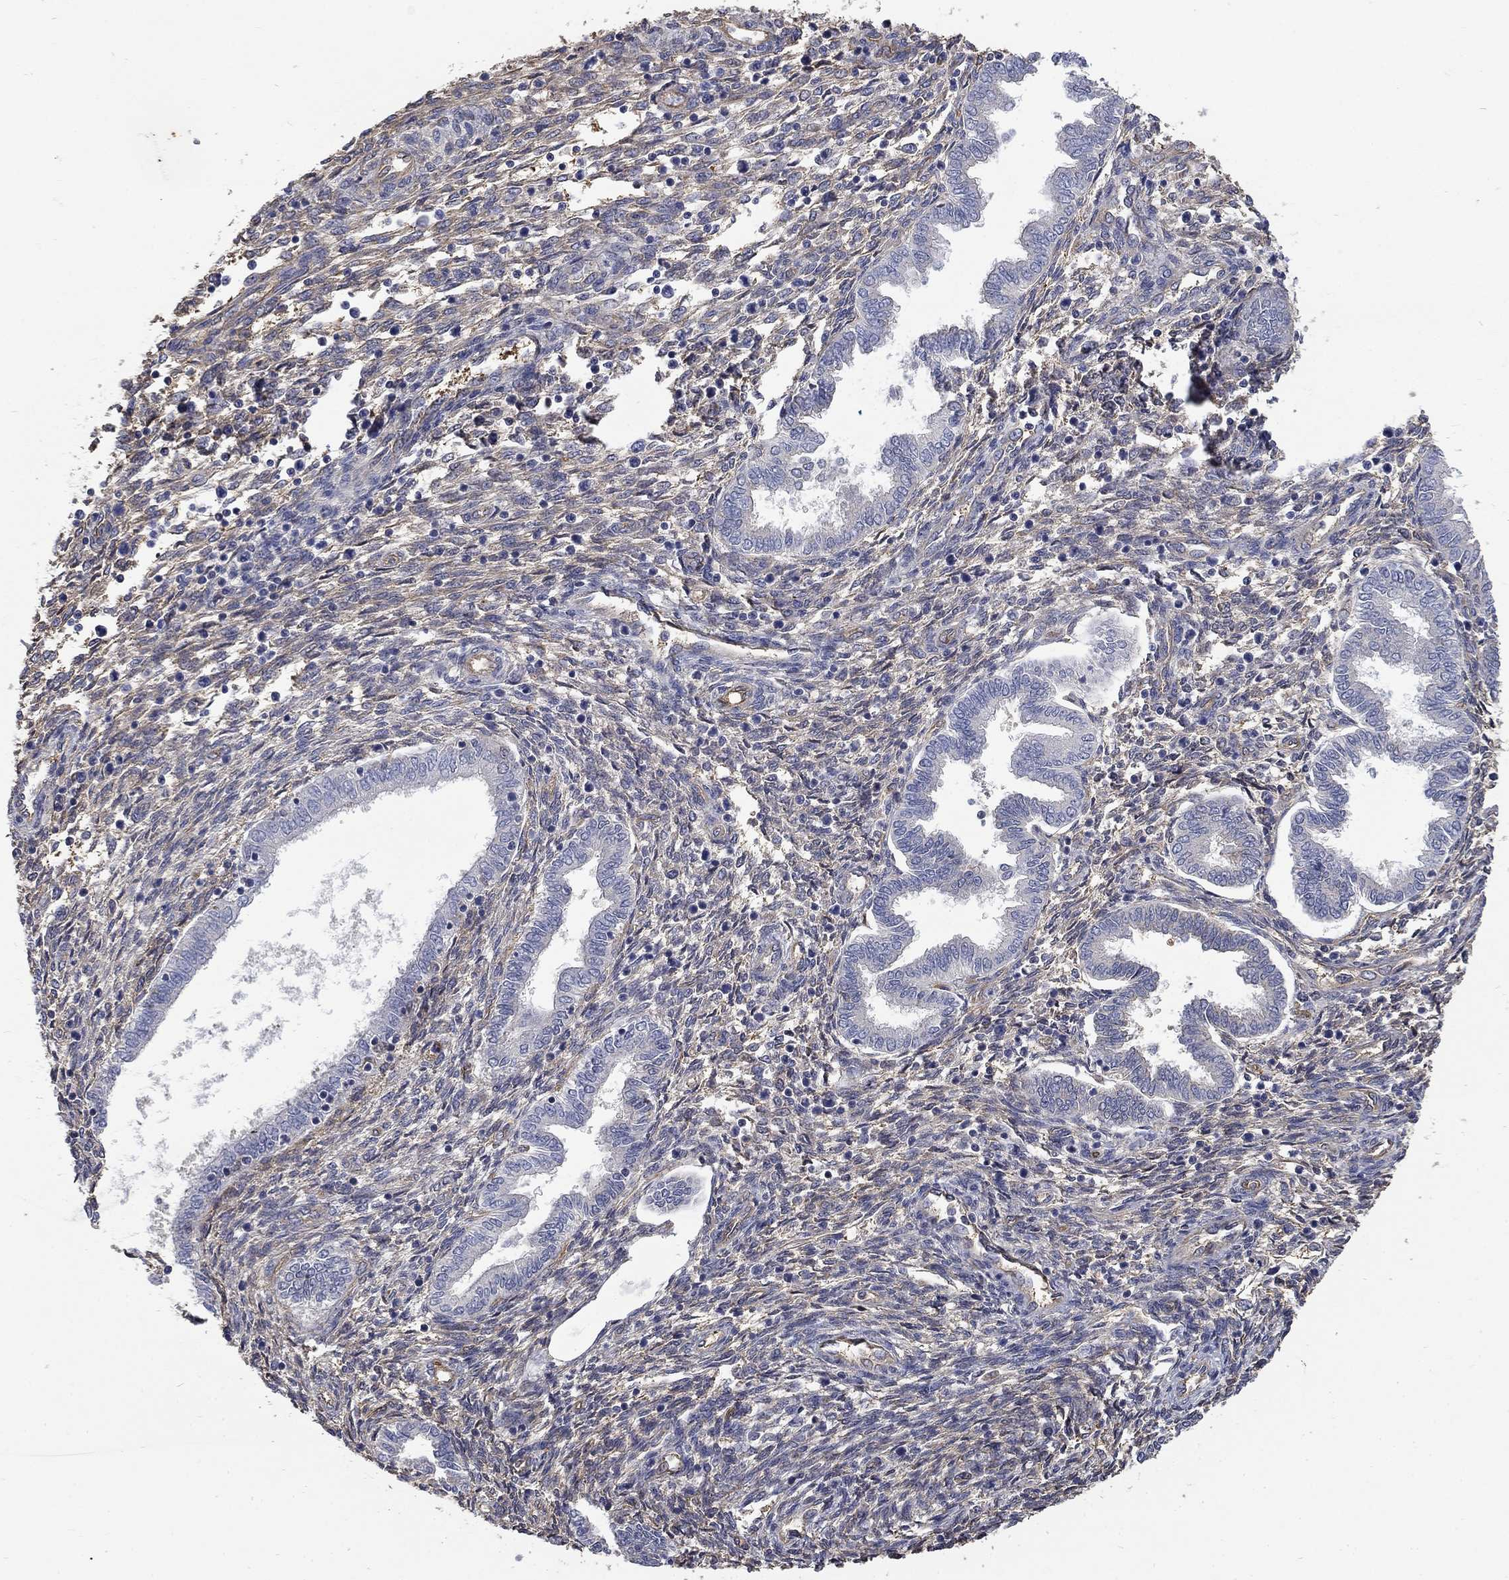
{"staining": {"intensity": "weak", "quantity": "25%-75%", "location": "cytoplasmic/membranous"}, "tissue": "endometrium", "cell_type": "Cells in endometrial stroma", "image_type": "normal", "snomed": [{"axis": "morphology", "description": "Normal tissue, NOS"}, {"axis": "topography", "description": "Endometrium"}], "caption": "DAB immunohistochemical staining of unremarkable endometrium reveals weak cytoplasmic/membranous protein staining in approximately 25%-75% of cells in endometrial stroma.", "gene": "DPYSL2", "patient": {"sex": "female", "age": 42}}